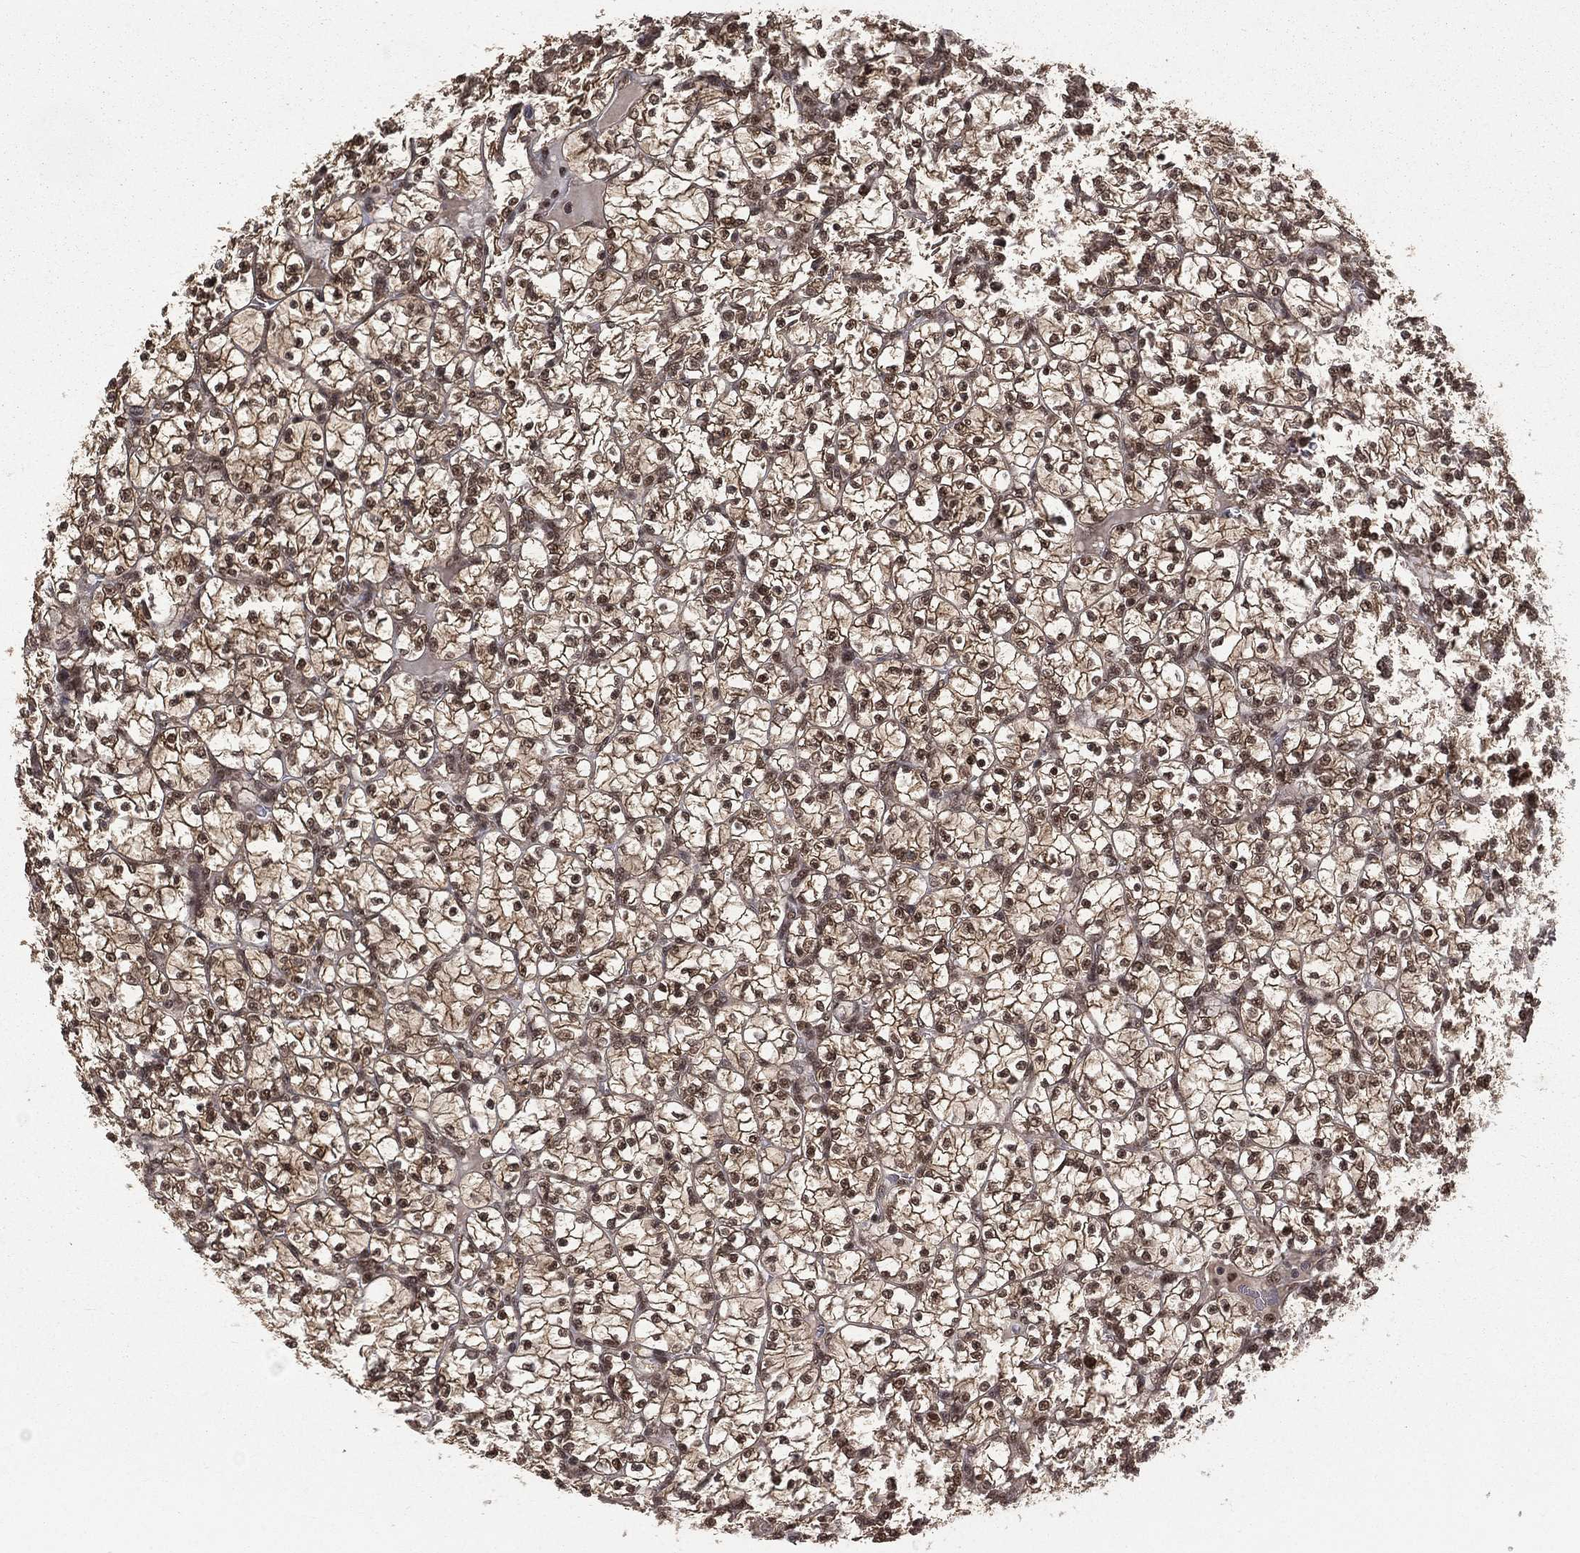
{"staining": {"intensity": "strong", "quantity": "25%-75%", "location": "nuclear"}, "tissue": "renal cancer", "cell_type": "Tumor cells", "image_type": "cancer", "snomed": [{"axis": "morphology", "description": "Adenocarcinoma, NOS"}, {"axis": "topography", "description": "Kidney"}], "caption": "Immunohistochemical staining of human renal cancer demonstrates strong nuclear protein positivity in approximately 25%-75% of tumor cells.", "gene": "JMJD6", "patient": {"sex": "female", "age": 89}}